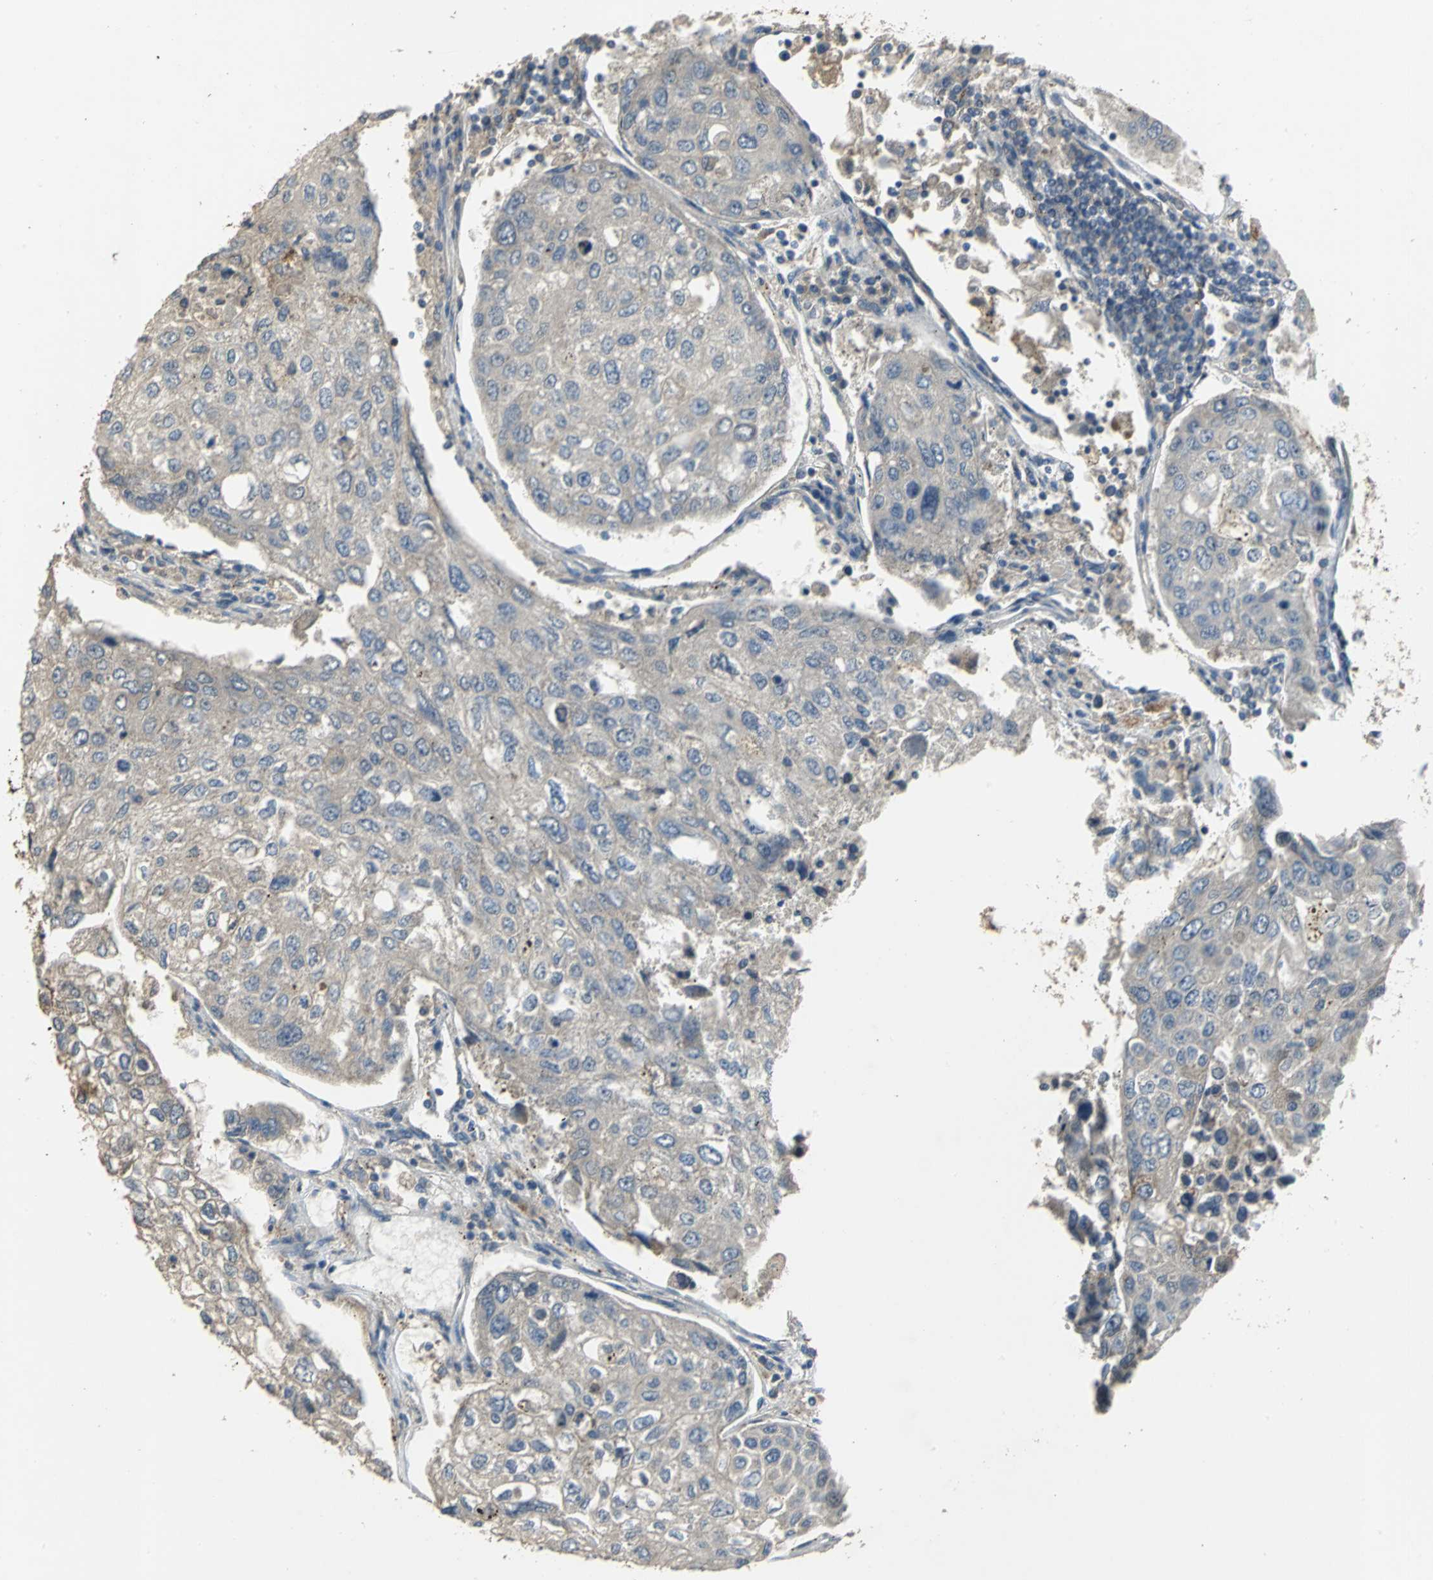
{"staining": {"intensity": "weak", "quantity": ">75%", "location": "cytoplasmic/membranous"}, "tissue": "urothelial cancer", "cell_type": "Tumor cells", "image_type": "cancer", "snomed": [{"axis": "morphology", "description": "Urothelial carcinoma, High grade"}, {"axis": "topography", "description": "Lymph node"}, {"axis": "topography", "description": "Urinary bladder"}], "caption": "The micrograph displays staining of urothelial cancer, revealing weak cytoplasmic/membranous protein staining (brown color) within tumor cells. (Stains: DAB in brown, nuclei in blue, Microscopy: brightfield microscopy at high magnification).", "gene": "MET", "patient": {"sex": "male", "age": 51}}